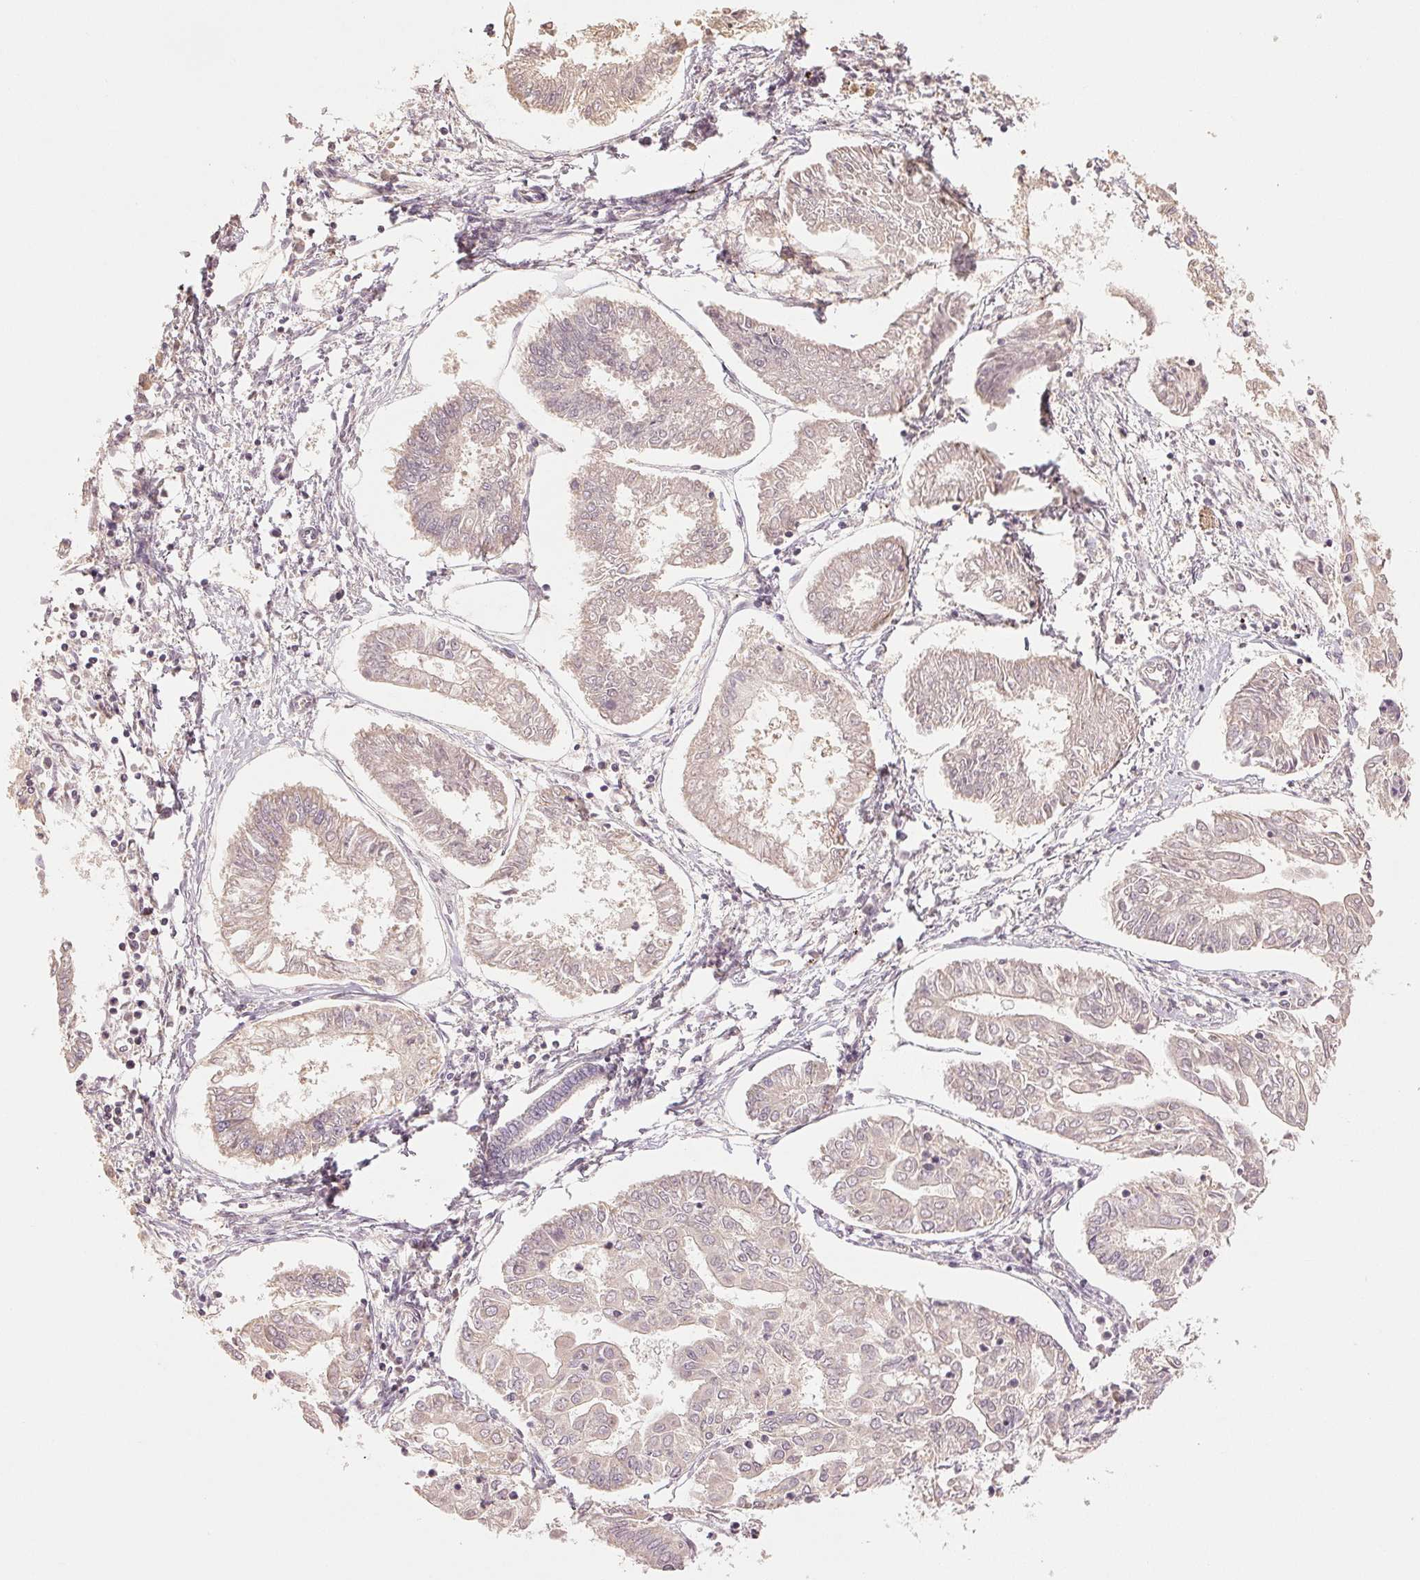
{"staining": {"intensity": "negative", "quantity": "none", "location": "none"}, "tissue": "endometrial cancer", "cell_type": "Tumor cells", "image_type": "cancer", "snomed": [{"axis": "morphology", "description": "Adenocarcinoma, NOS"}, {"axis": "topography", "description": "Endometrium"}], "caption": "Endometrial adenocarcinoma stained for a protein using immunohistochemistry demonstrates no positivity tumor cells.", "gene": "COX14", "patient": {"sex": "female", "age": 68}}